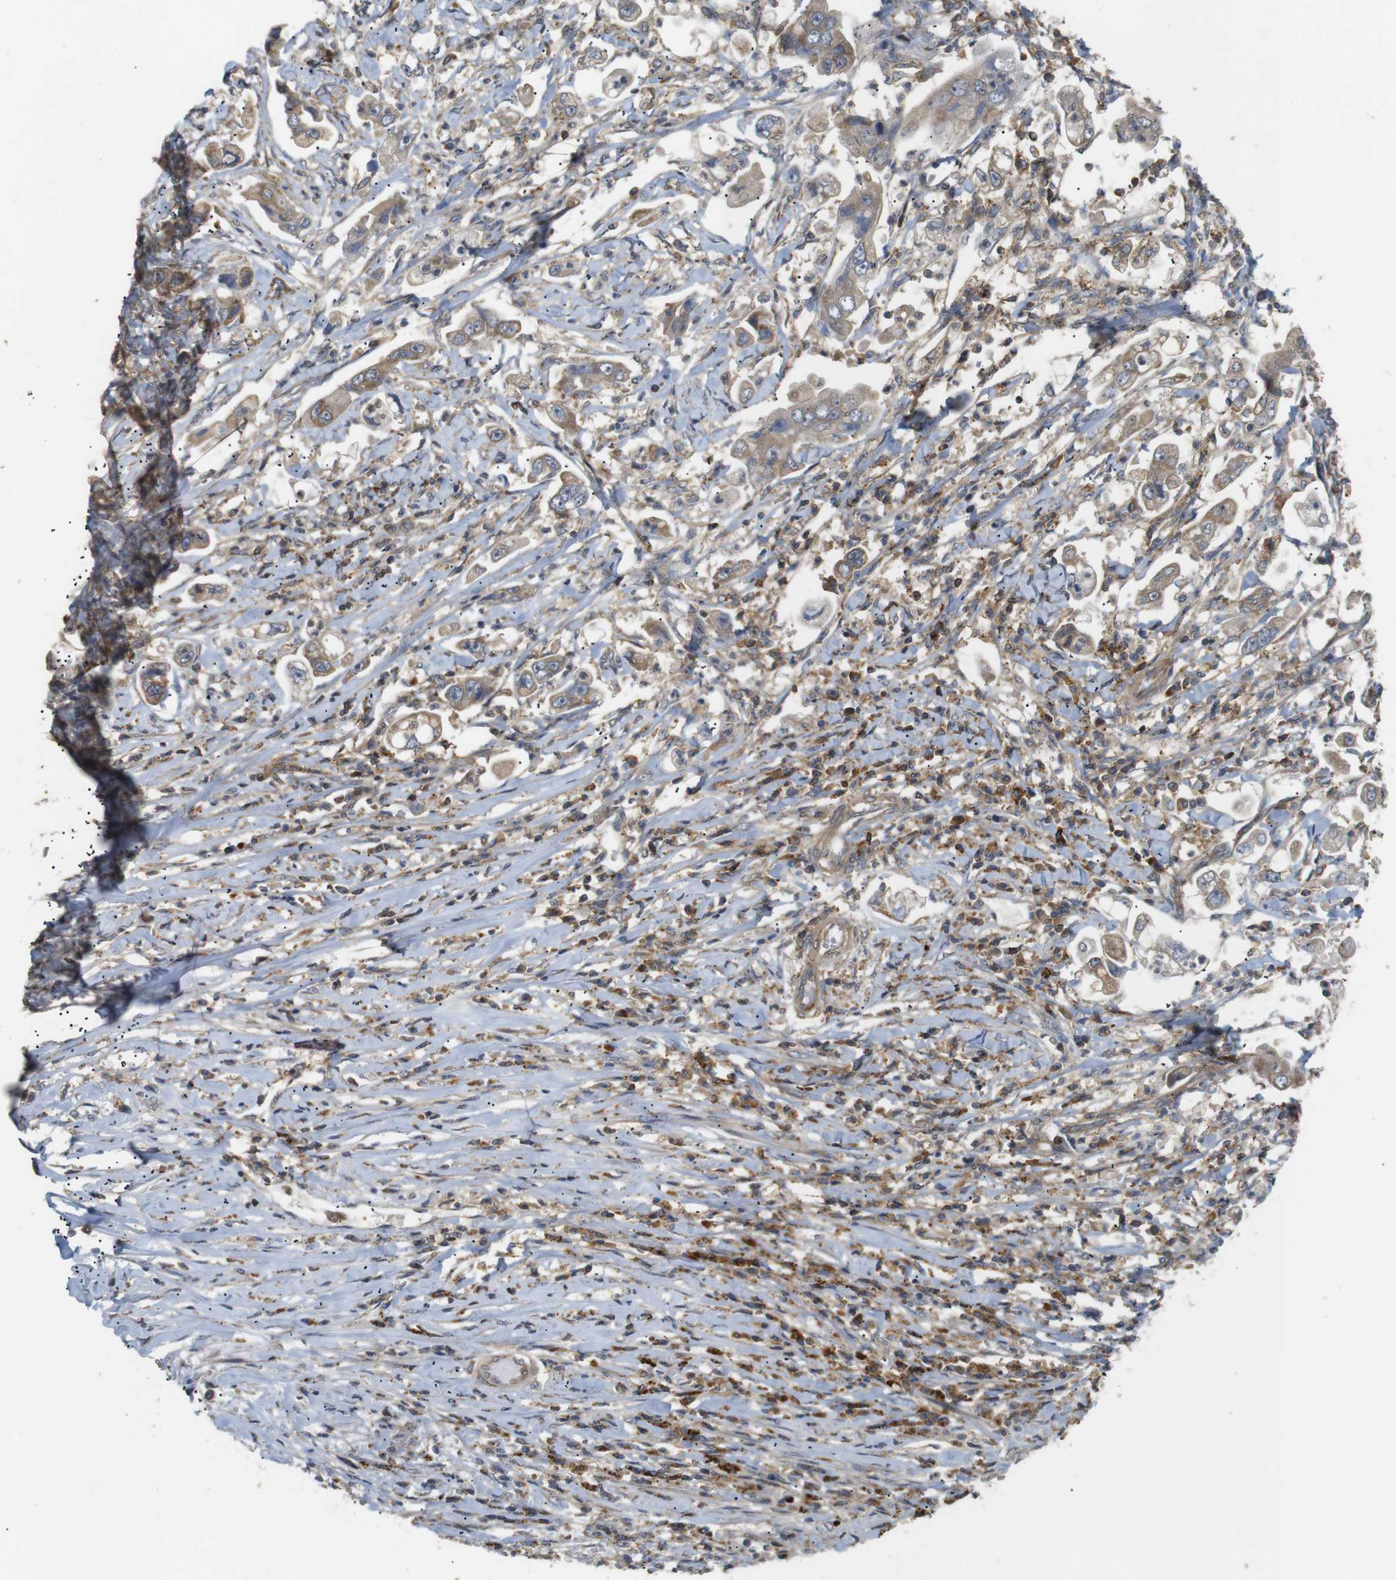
{"staining": {"intensity": "moderate", "quantity": ">75%", "location": "cytoplasmic/membranous"}, "tissue": "stomach cancer", "cell_type": "Tumor cells", "image_type": "cancer", "snomed": [{"axis": "morphology", "description": "Adenocarcinoma, NOS"}, {"axis": "topography", "description": "Stomach"}], "caption": "Stomach cancer (adenocarcinoma) tissue reveals moderate cytoplasmic/membranous staining in about >75% of tumor cells, visualized by immunohistochemistry.", "gene": "KSR1", "patient": {"sex": "male", "age": 62}}